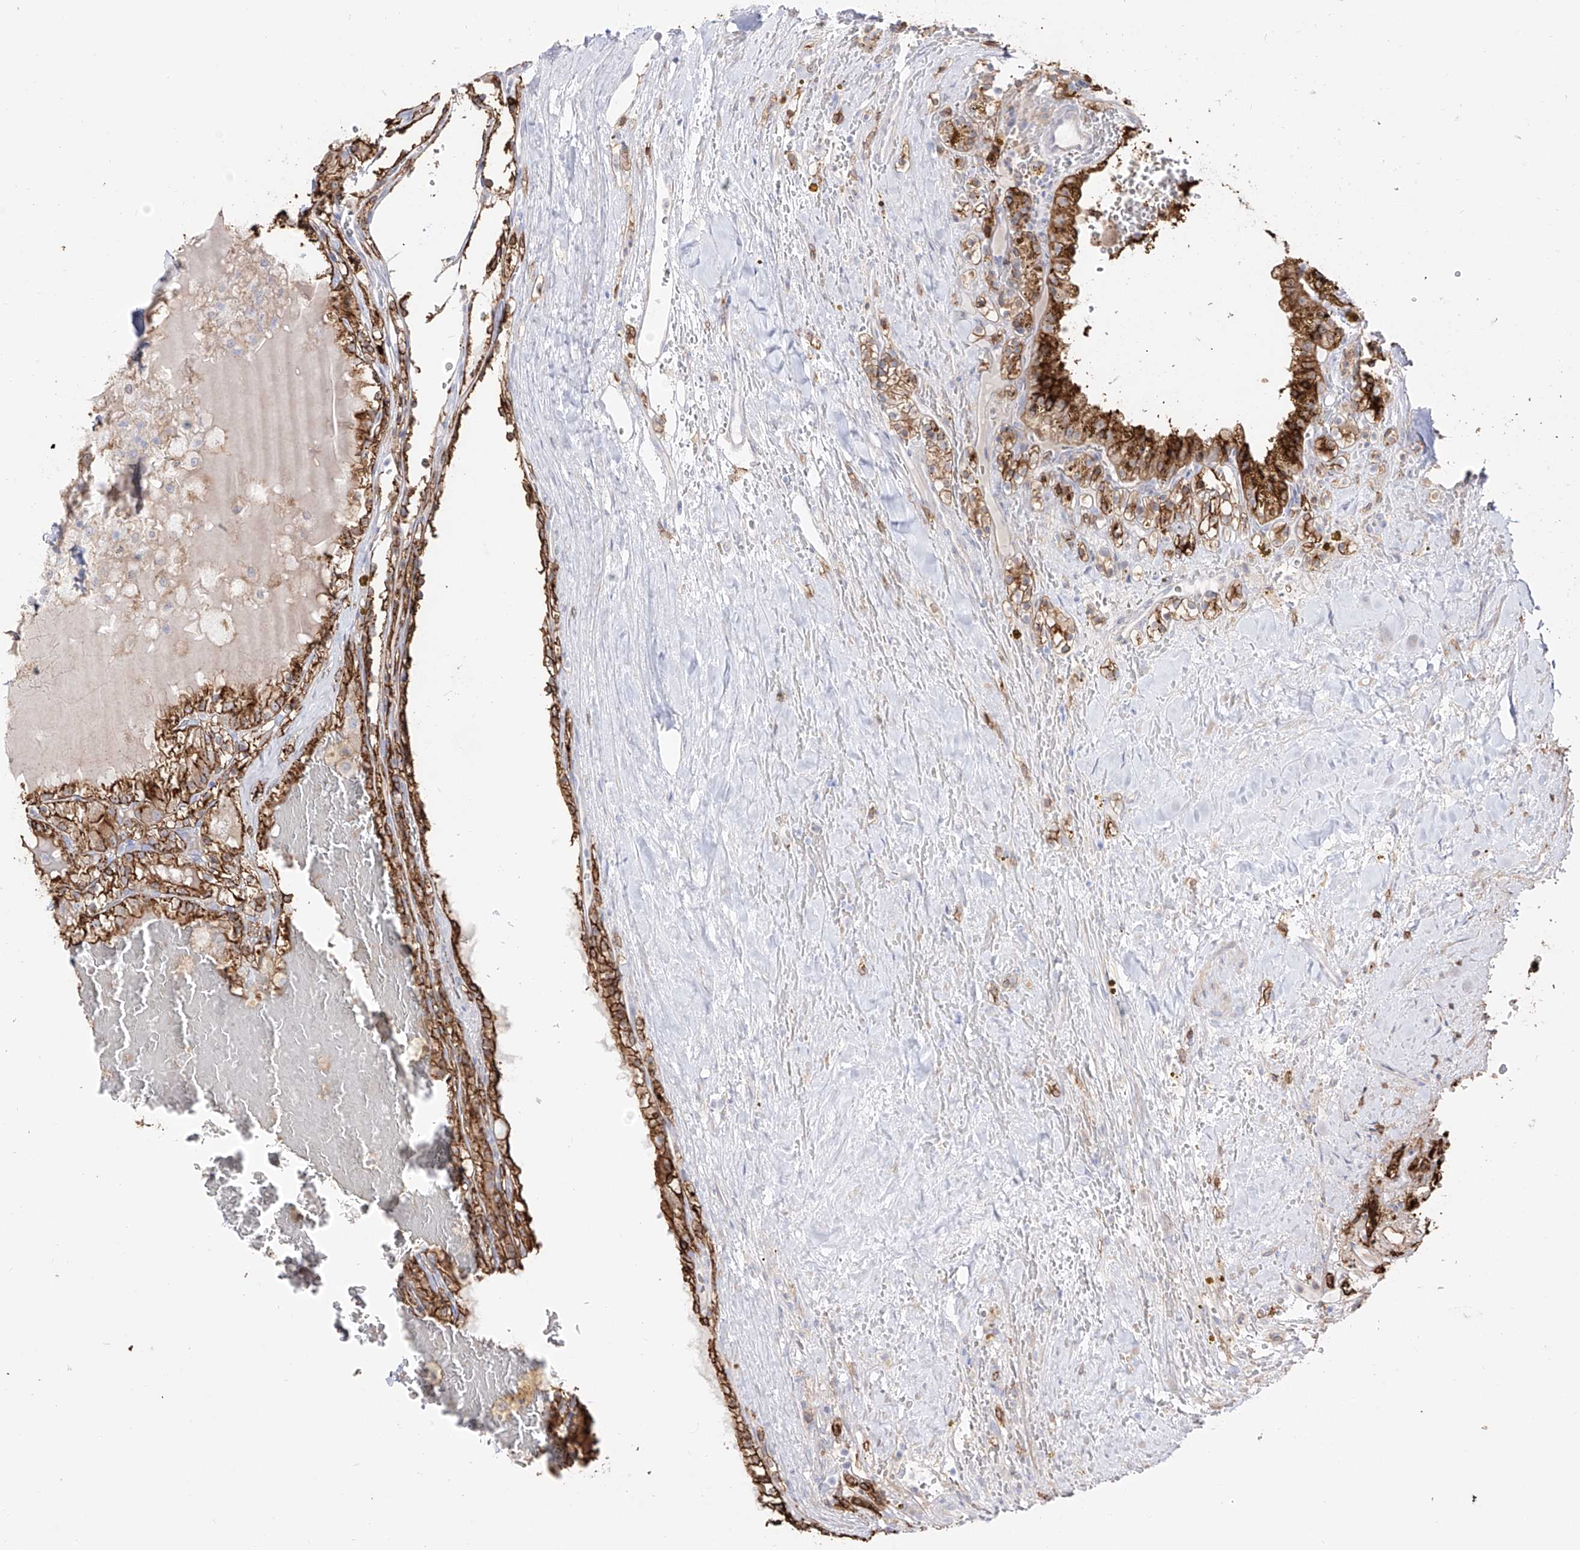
{"staining": {"intensity": "strong", "quantity": ">75%", "location": "cytoplasmic/membranous"}, "tissue": "renal cancer", "cell_type": "Tumor cells", "image_type": "cancer", "snomed": [{"axis": "morphology", "description": "Adenocarcinoma, NOS"}, {"axis": "topography", "description": "Kidney"}], "caption": "Renal cancer stained with DAB (3,3'-diaminobenzidine) immunohistochemistry reveals high levels of strong cytoplasmic/membranous expression in about >75% of tumor cells.", "gene": "ZGRF1", "patient": {"sex": "female", "age": 56}}